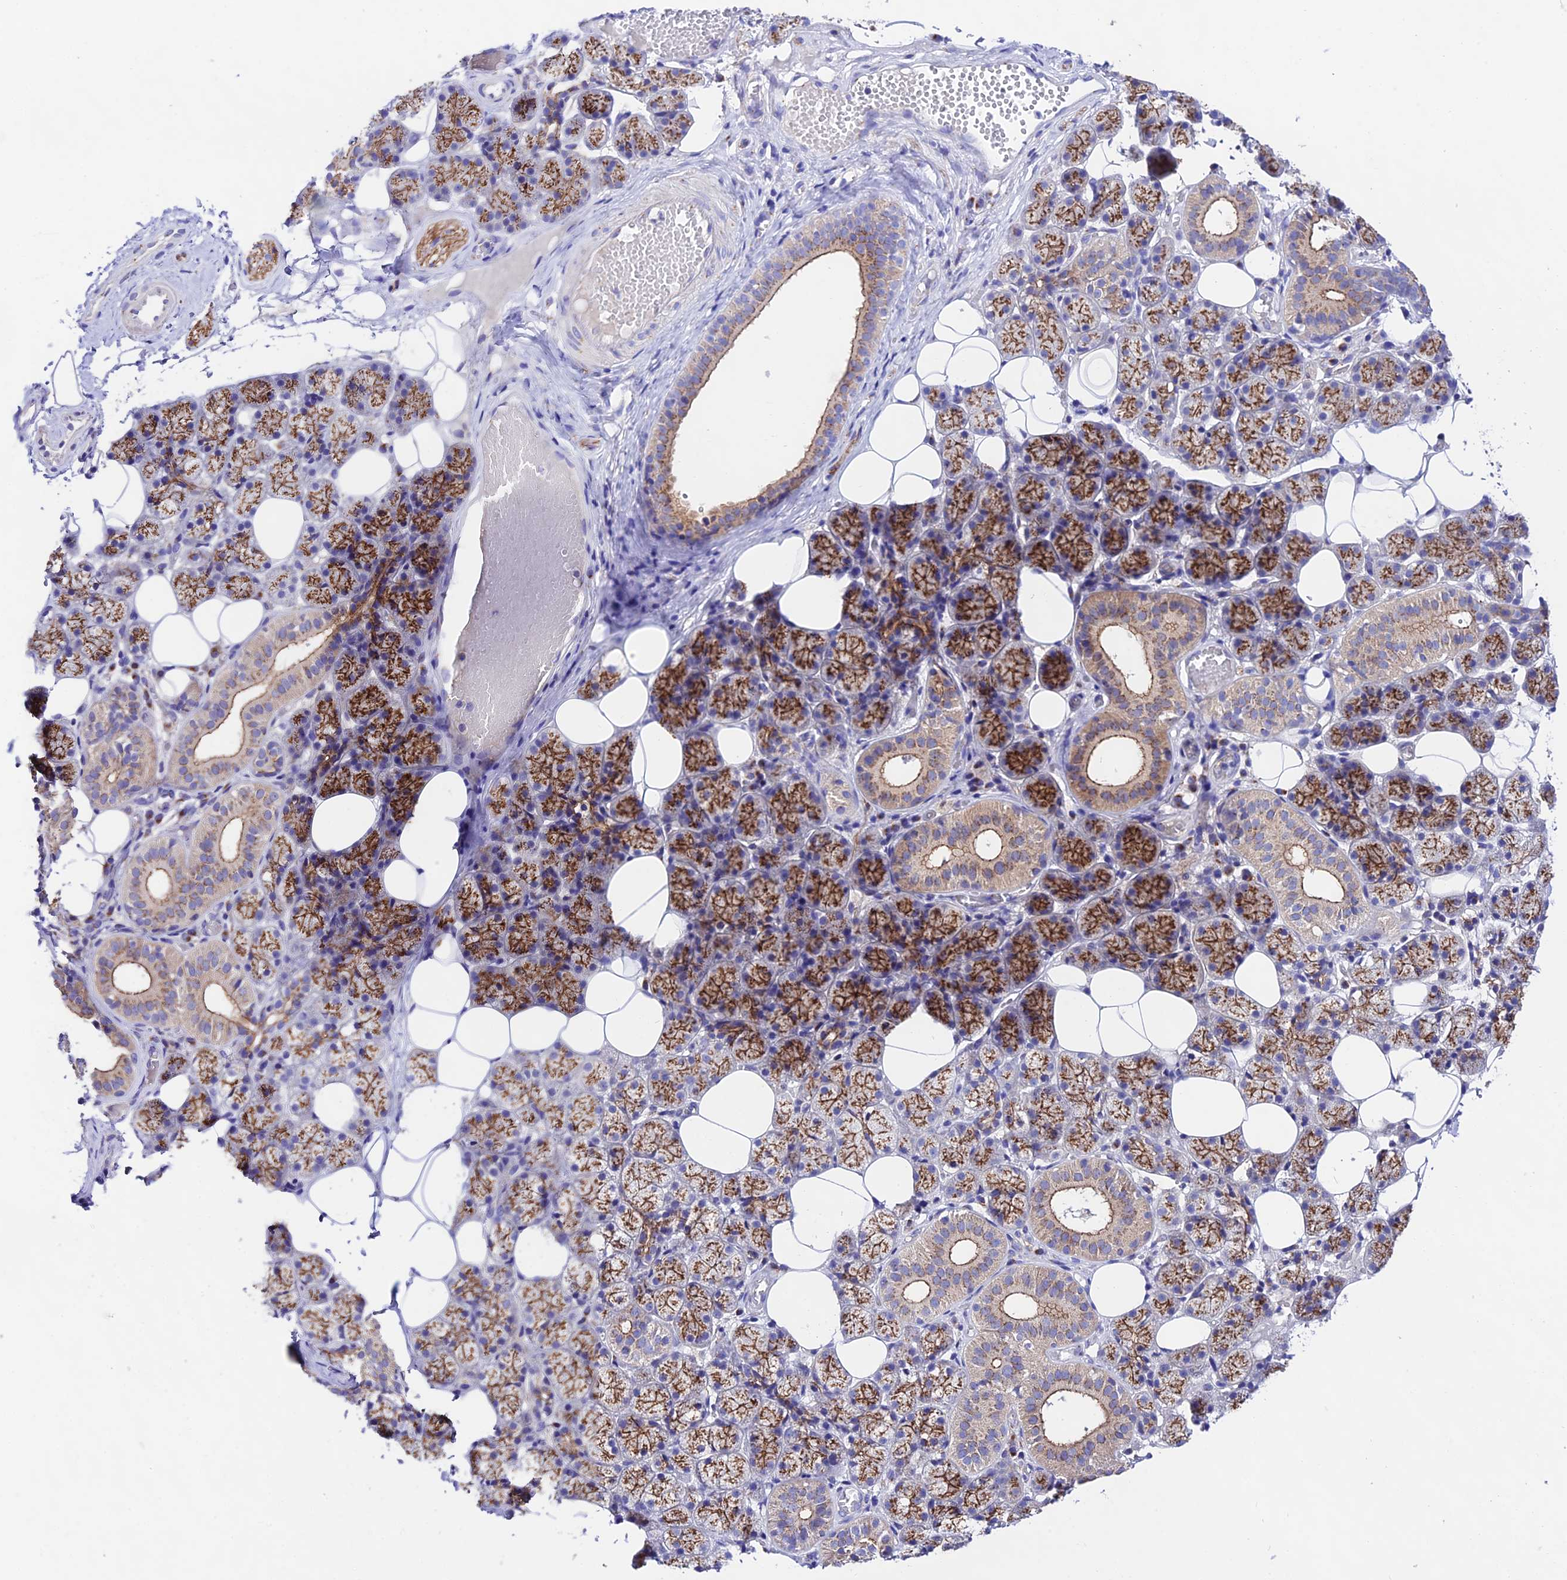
{"staining": {"intensity": "strong", "quantity": "25%-75%", "location": "cytoplasmic/membranous"}, "tissue": "salivary gland", "cell_type": "Glandular cells", "image_type": "normal", "snomed": [{"axis": "morphology", "description": "Normal tissue, NOS"}, {"axis": "topography", "description": "Salivary gland"}], "caption": "The histopathology image exhibits immunohistochemical staining of benign salivary gland. There is strong cytoplasmic/membranous staining is appreciated in about 25%-75% of glandular cells. The protein of interest is shown in brown color, while the nuclei are stained blue.", "gene": "LACTB2", "patient": {"sex": "female", "age": 33}}